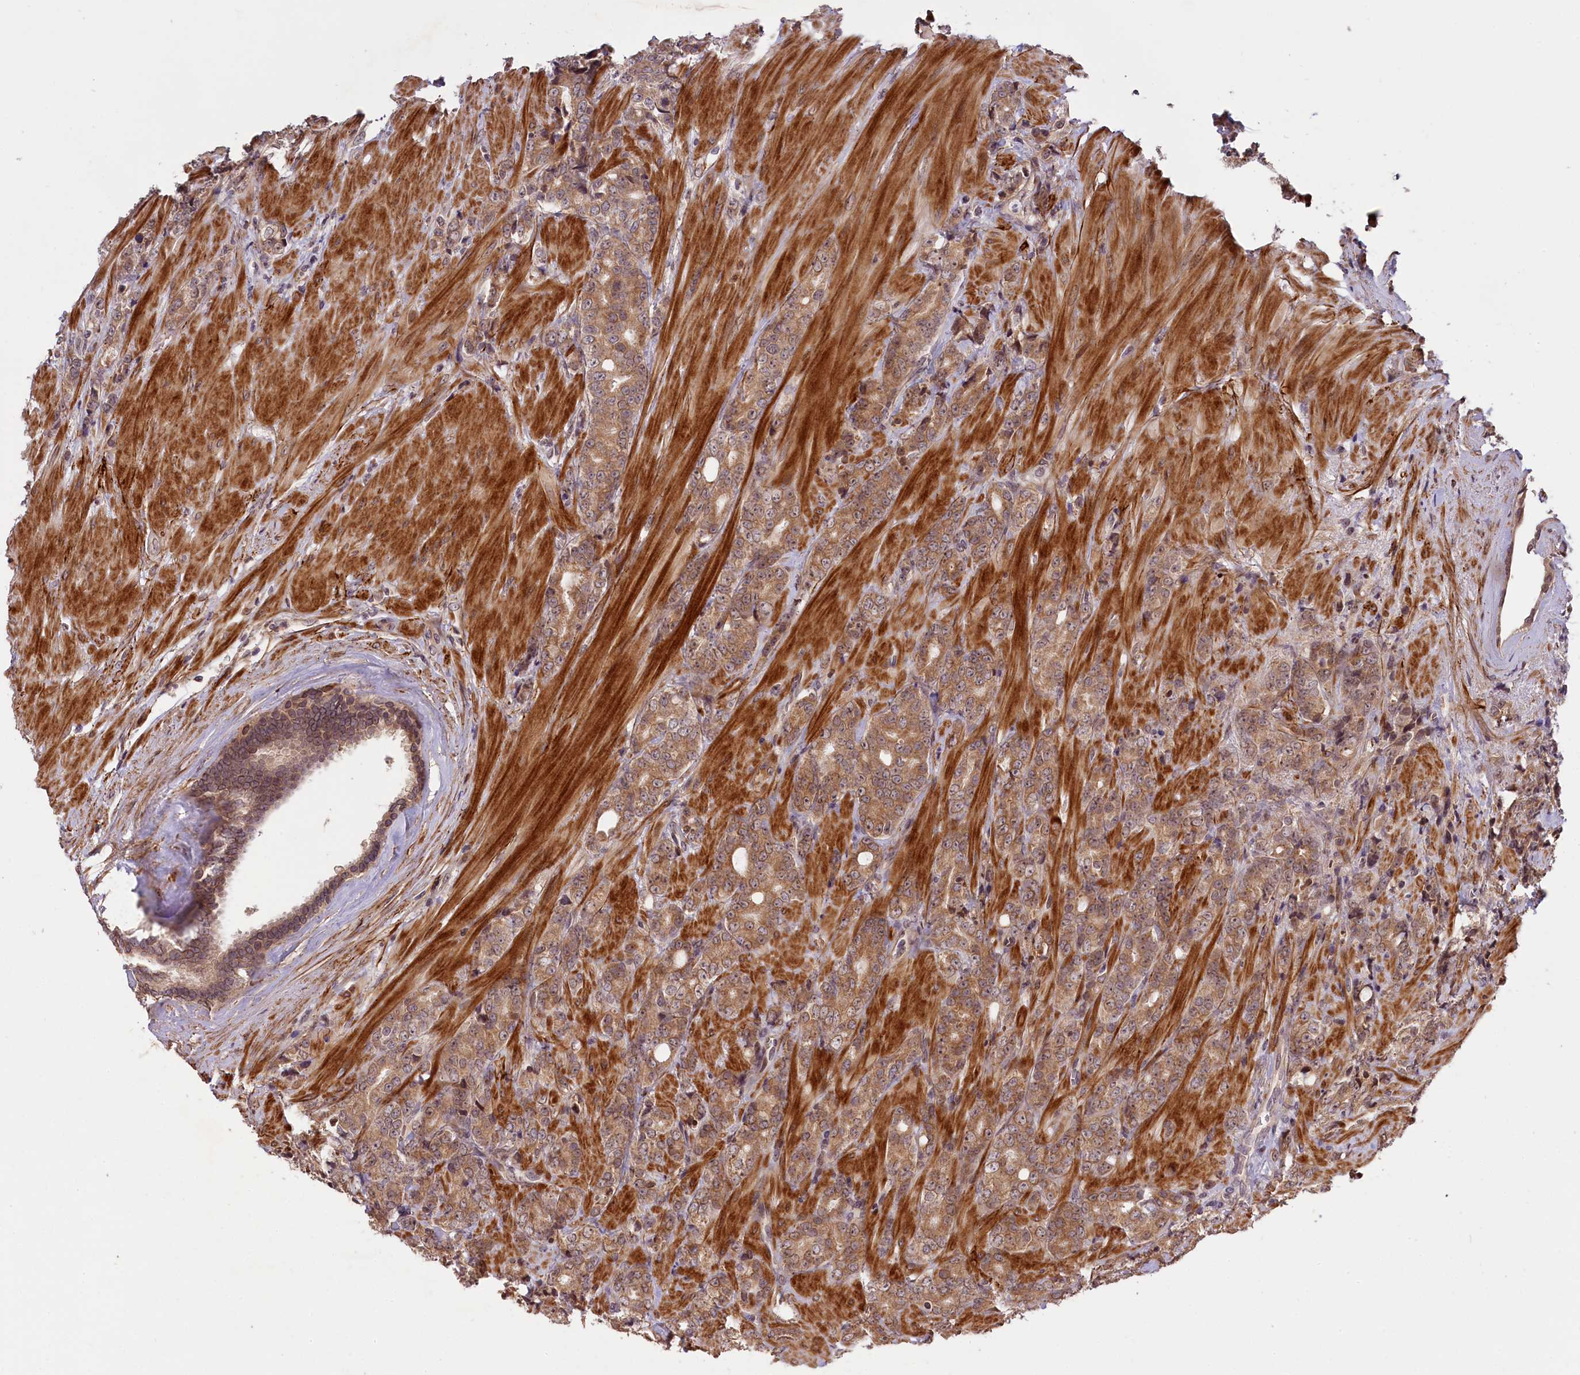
{"staining": {"intensity": "moderate", "quantity": ">75%", "location": "cytoplasmic/membranous"}, "tissue": "prostate cancer", "cell_type": "Tumor cells", "image_type": "cancer", "snomed": [{"axis": "morphology", "description": "Adenocarcinoma, High grade"}, {"axis": "topography", "description": "Prostate"}], "caption": "A high-resolution photomicrograph shows IHC staining of prostate high-grade adenocarcinoma, which demonstrates moderate cytoplasmic/membranous expression in approximately >75% of tumor cells. (DAB (3,3'-diaminobenzidine) IHC, brown staining for protein, blue staining for nuclei).", "gene": "ZNF480", "patient": {"sex": "male", "age": 62}}